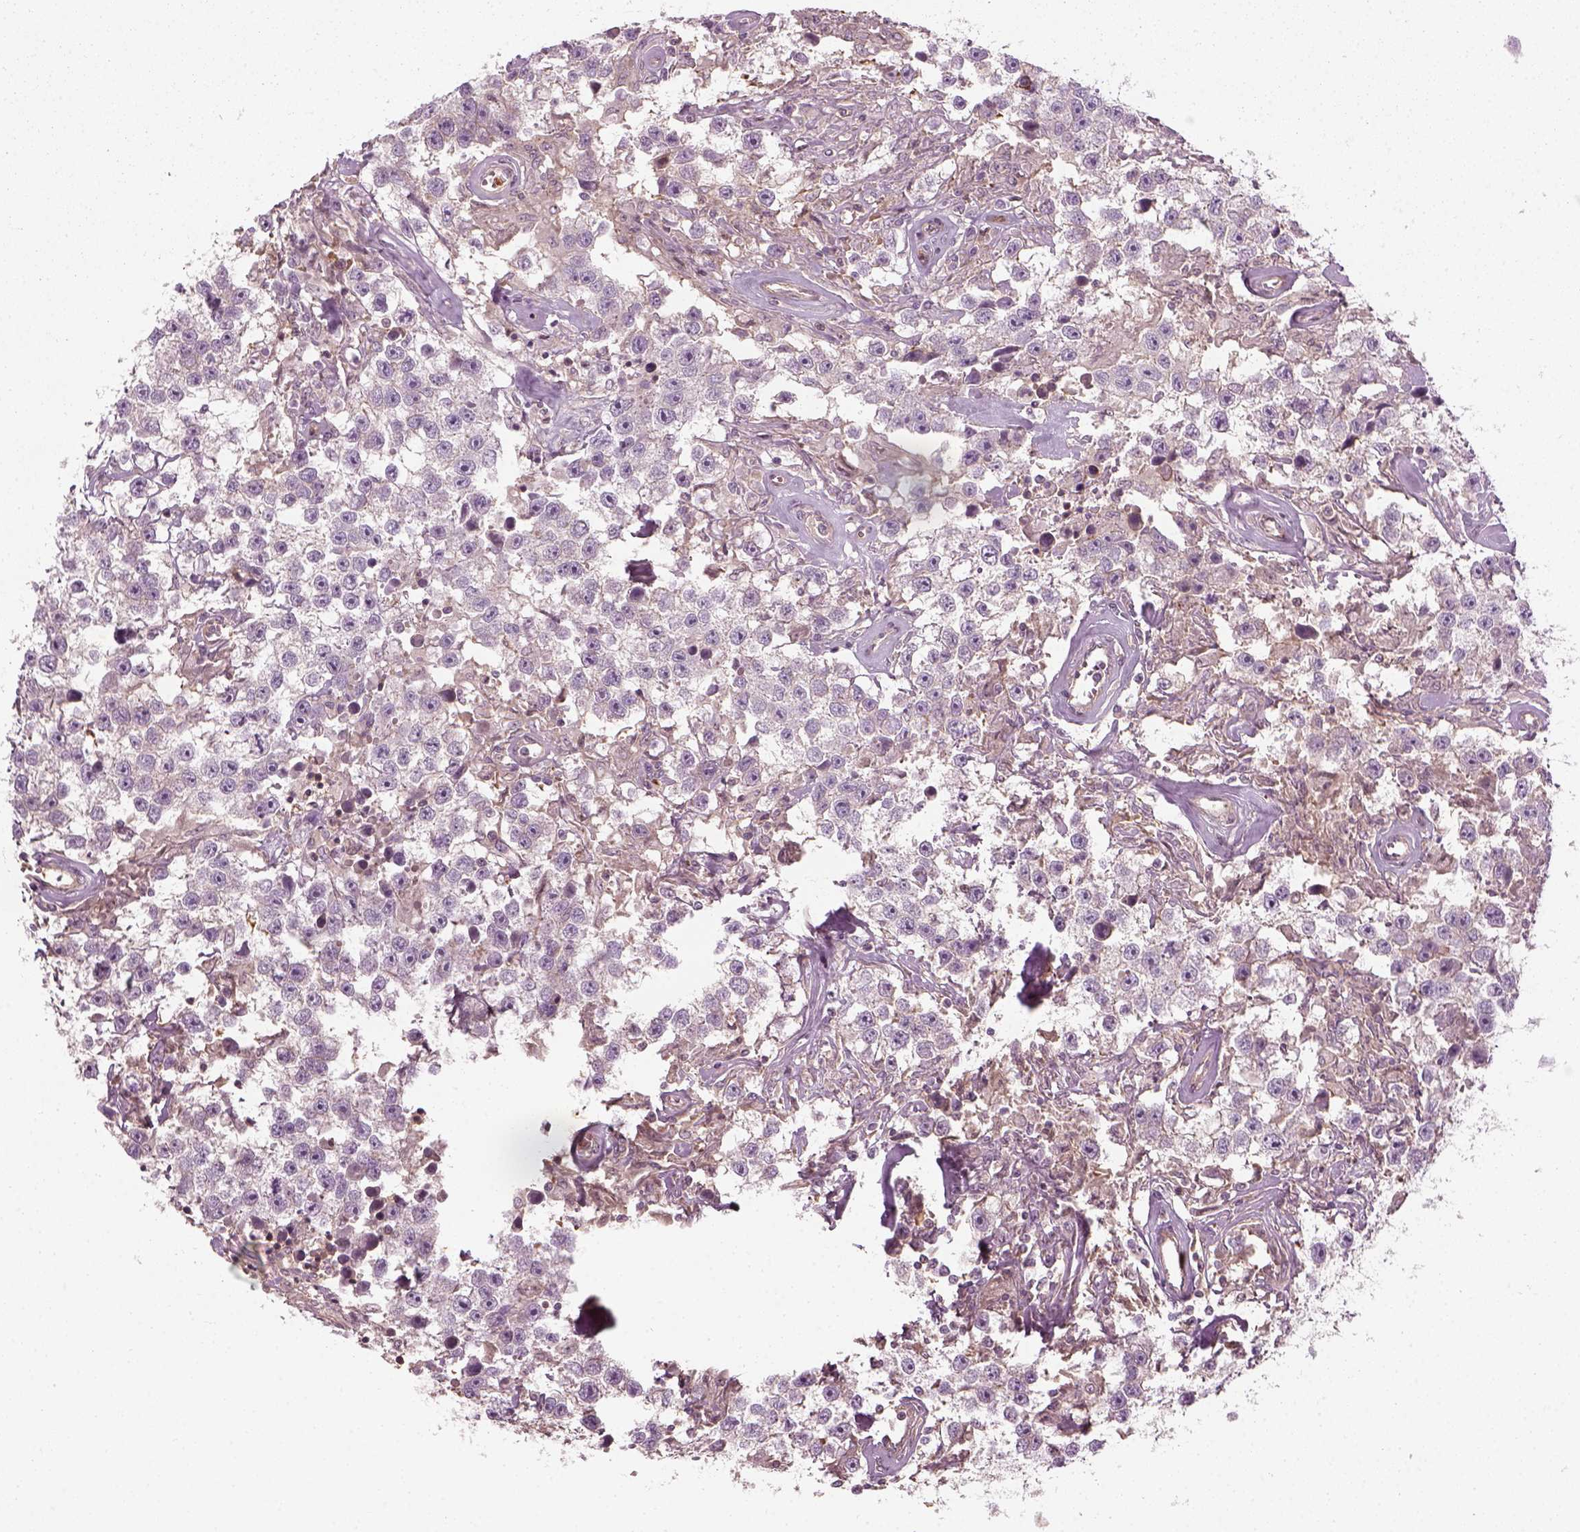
{"staining": {"intensity": "negative", "quantity": "none", "location": "none"}, "tissue": "testis cancer", "cell_type": "Tumor cells", "image_type": "cancer", "snomed": [{"axis": "morphology", "description": "Seminoma, NOS"}, {"axis": "topography", "description": "Testis"}], "caption": "Tumor cells are negative for protein expression in human testis cancer.", "gene": "NPTN", "patient": {"sex": "male", "age": 43}}